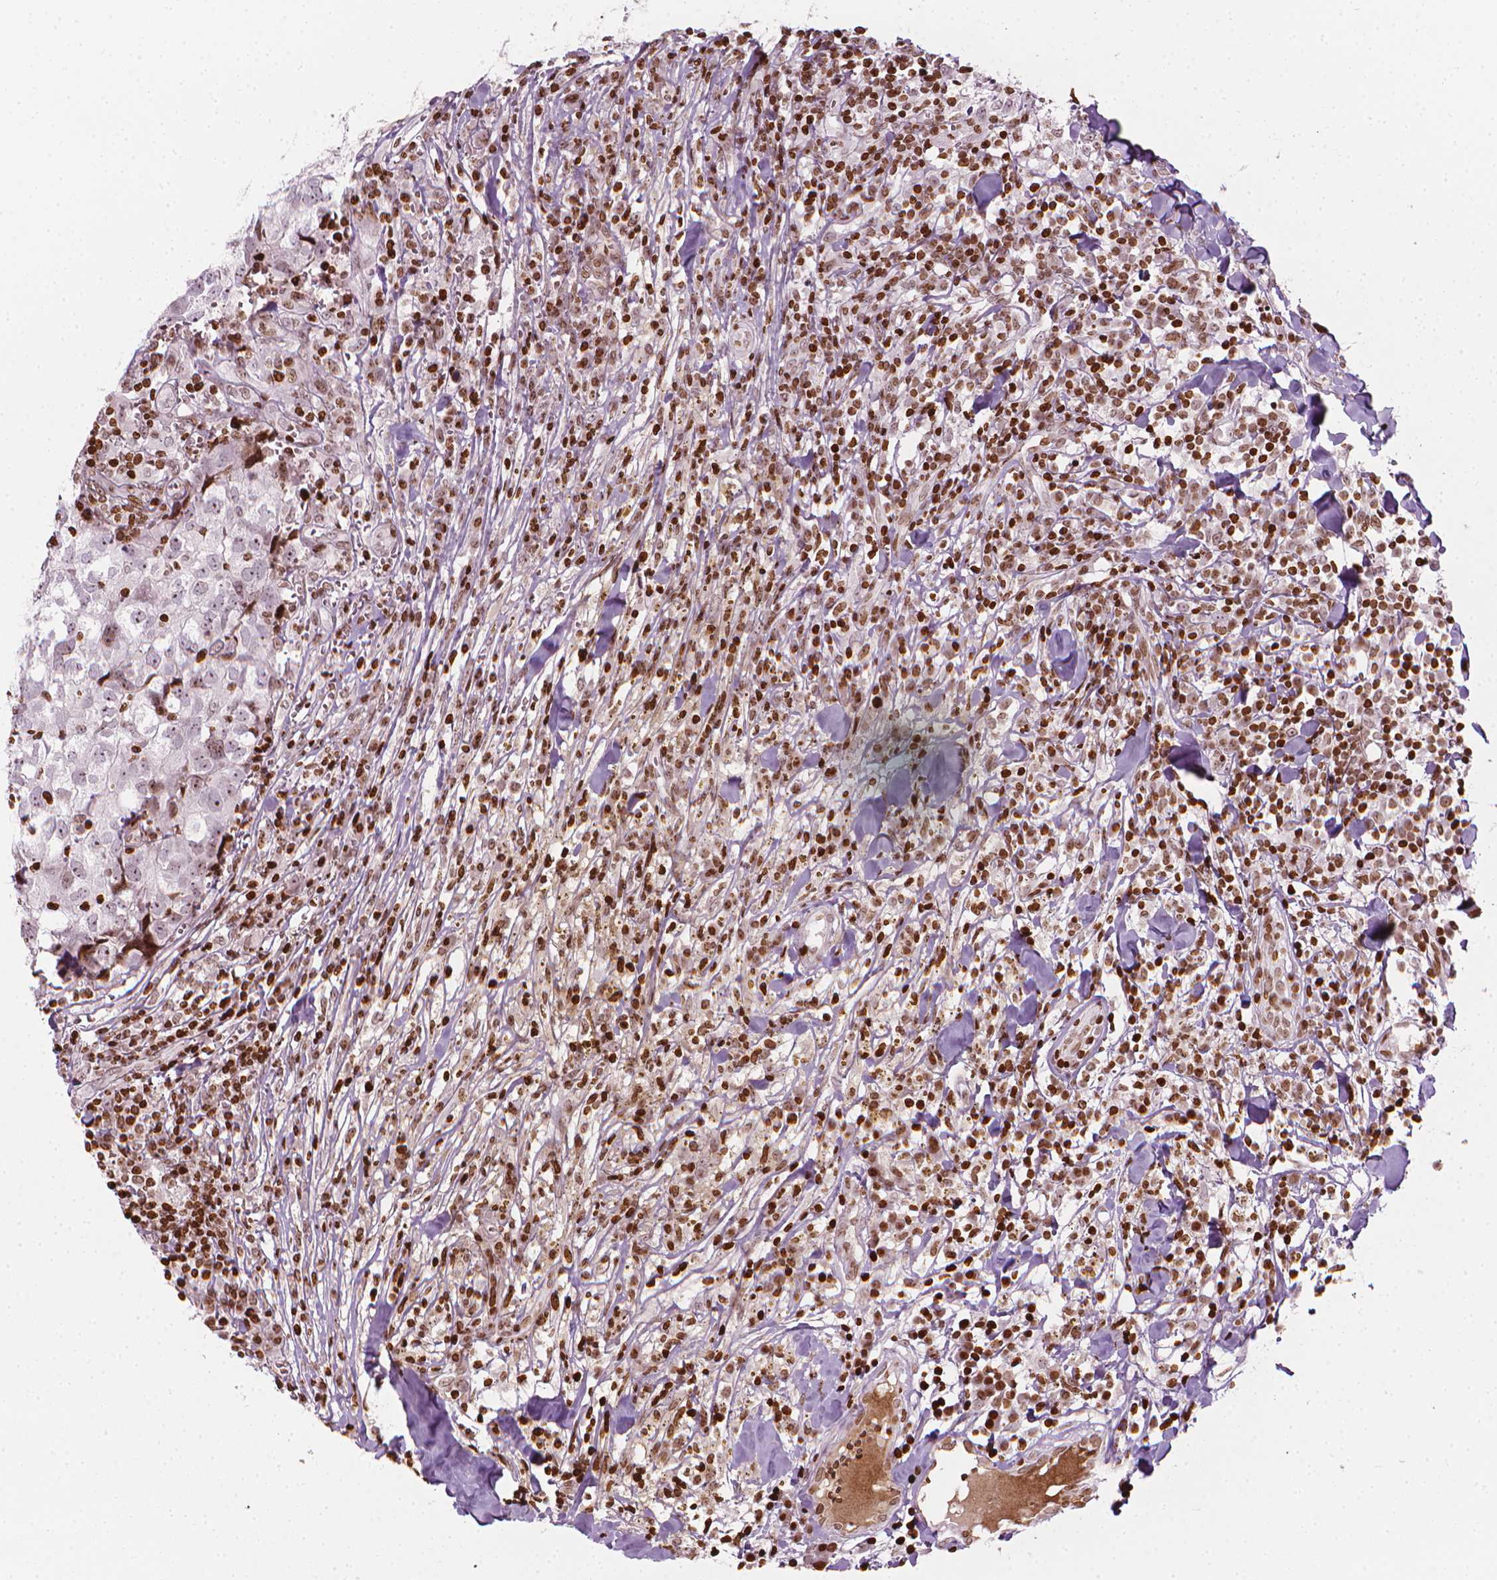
{"staining": {"intensity": "moderate", "quantity": "<25%", "location": "nuclear"}, "tissue": "breast cancer", "cell_type": "Tumor cells", "image_type": "cancer", "snomed": [{"axis": "morphology", "description": "Duct carcinoma"}, {"axis": "topography", "description": "Breast"}], "caption": "This histopathology image shows invasive ductal carcinoma (breast) stained with IHC to label a protein in brown. The nuclear of tumor cells show moderate positivity for the protein. Nuclei are counter-stained blue.", "gene": "PIP4K2A", "patient": {"sex": "female", "age": 30}}